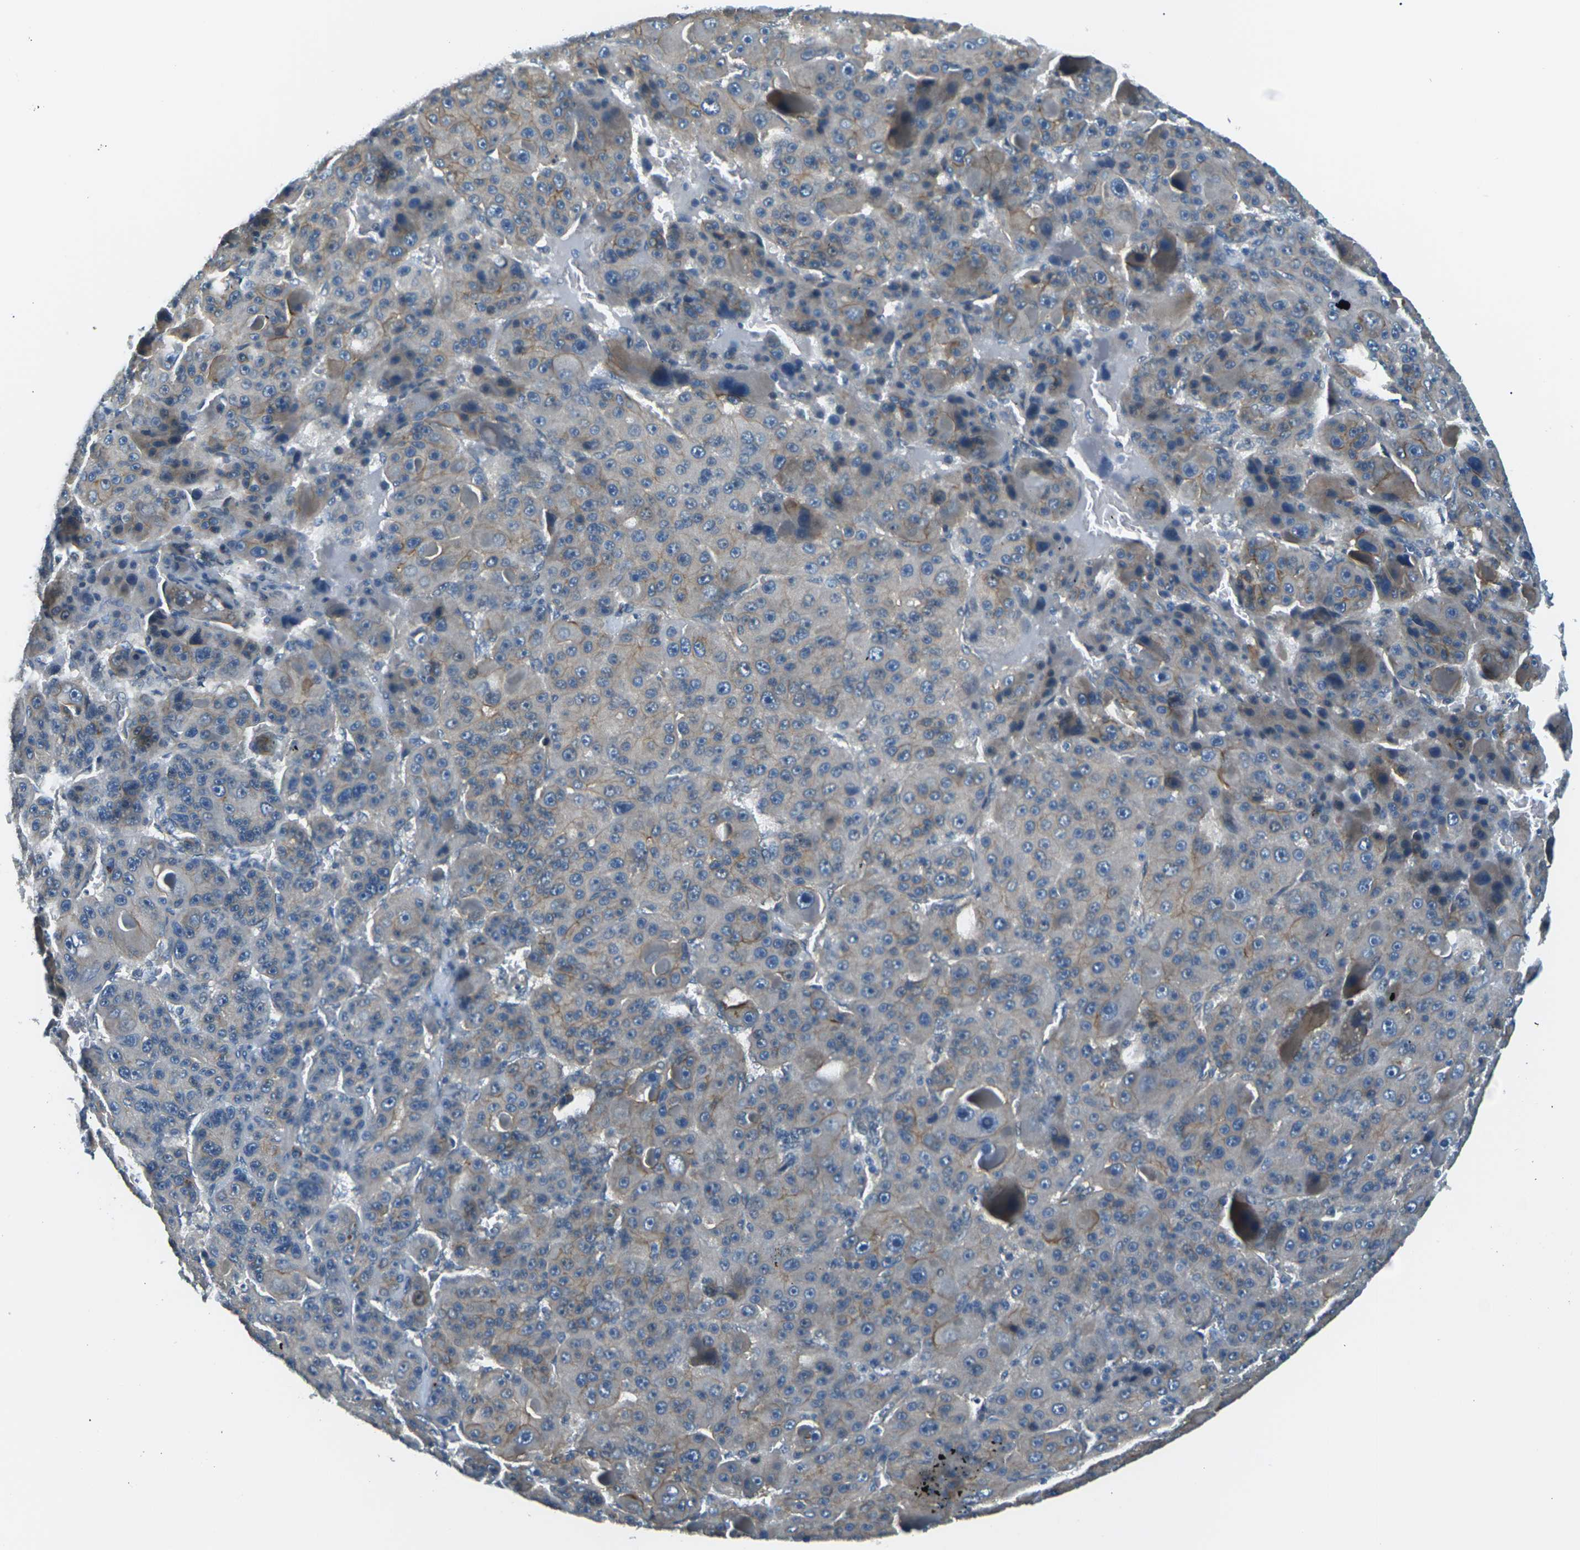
{"staining": {"intensity": "weak", "quantity": "<25%", "location": "cytoplasmic/membranous"}, "tissue": "liver cancer", "cell_type": "Tumor cells", "image_type": "cancer", "snomed": [{"axis": "morphology", "description": "Carcinoma, Hepatocellular, NOS"}, {"axis": "topography", "description": "Liver"}], "caption": "Image shows no protein expression in tumor cells of liver cancer tissue.", "gene": "SLC13A3", "patient": {"sex": "male", "age": 76}}